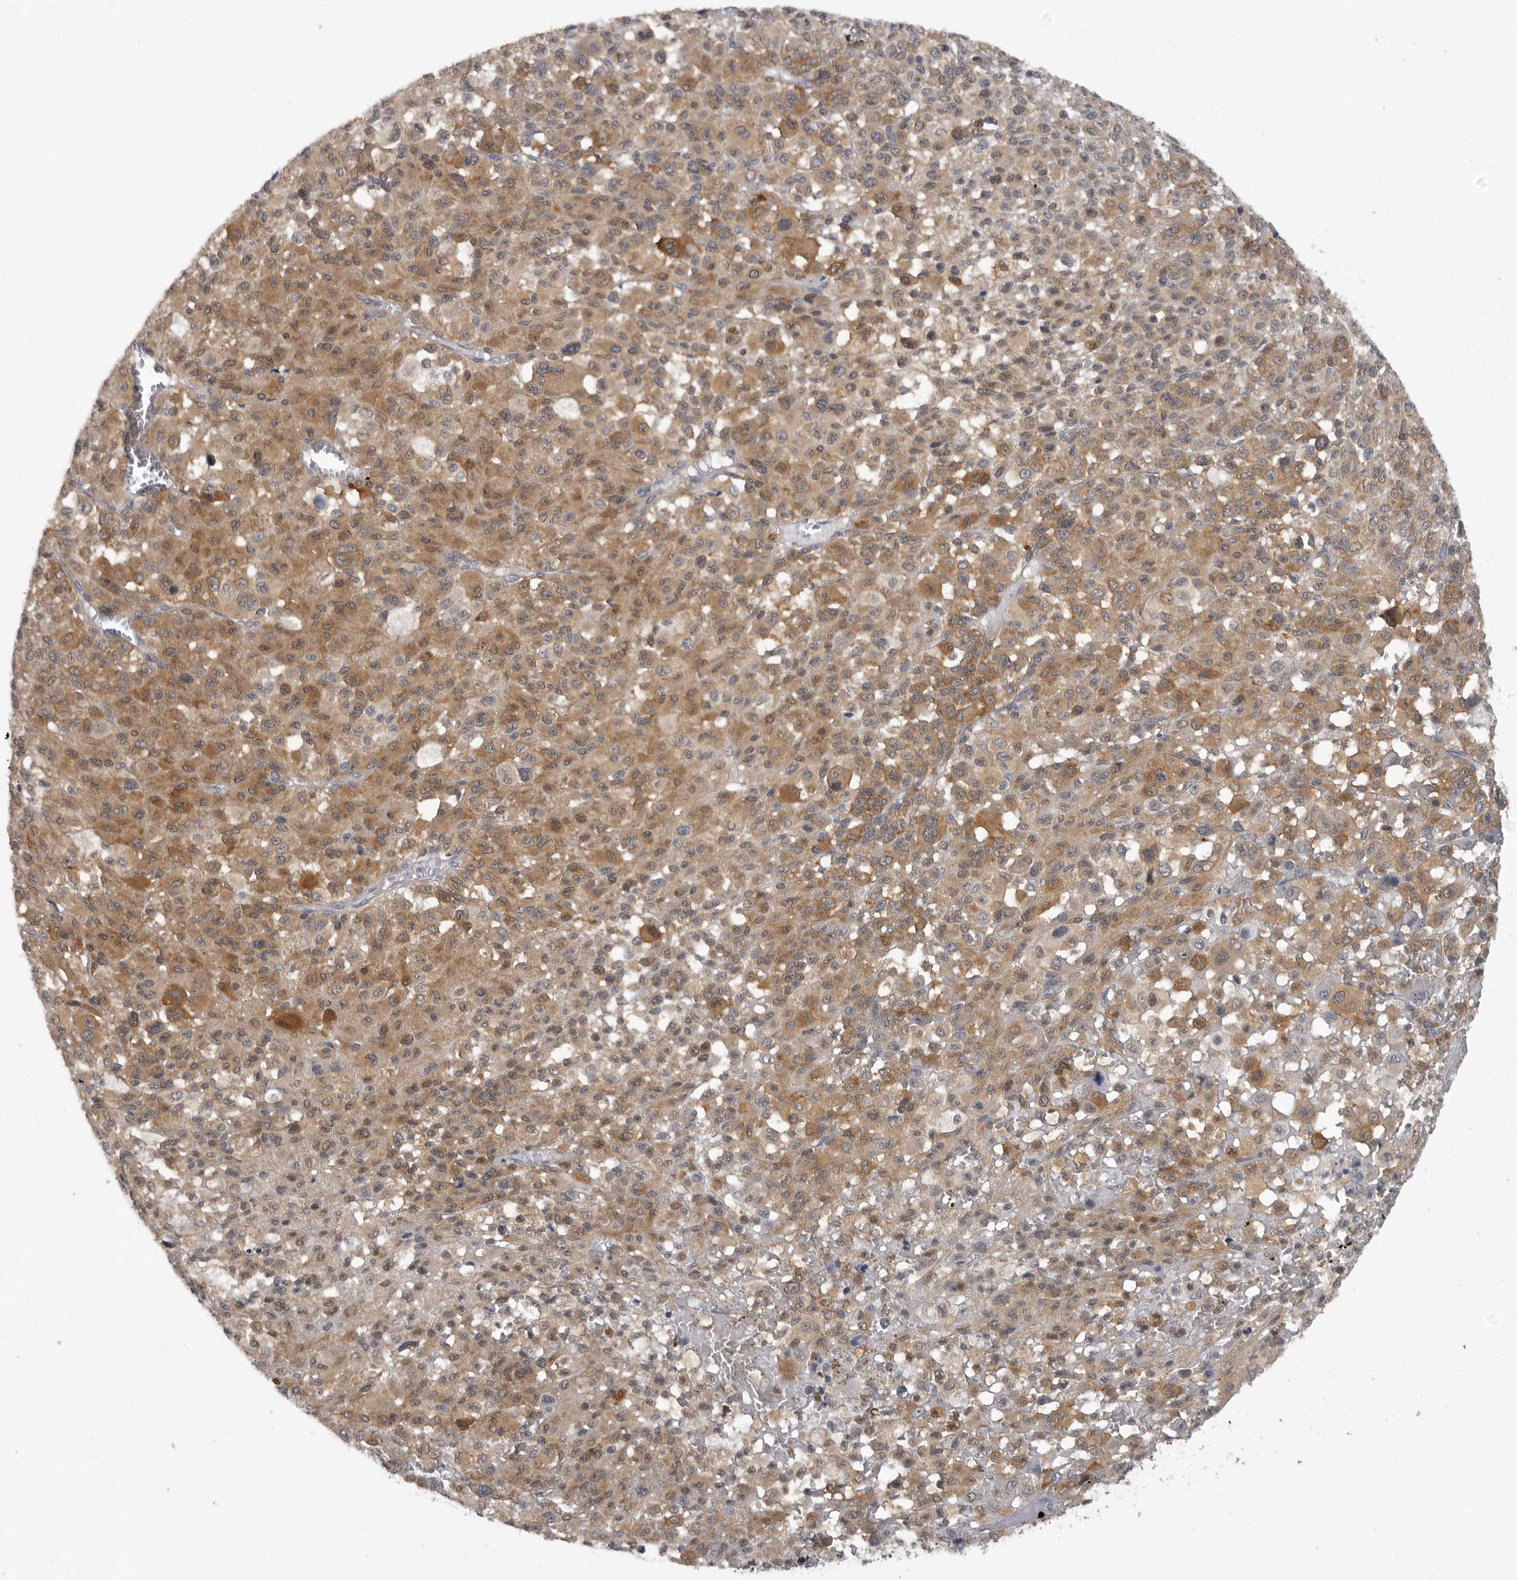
{"staining": {"intensity": "moderate", "quantity": ">75%", "location": "cytoplasmic/membranous,nuclear"}, "tissue": "melanoma", "cell_type": "Tumor cells", "image_type": "cancer", "snomed": [{"axis": "morphology", "description": "Malignant melanoma, Metastatic site"}, {"axis": "topography", "description": "Skin"}], "caption": "This image reveals immunohistochemistry staining of human melanoma, with medium moderate cytoplasmic/membranous and nuclear expression in approximately >75% of tumor cells.", "gene": "CACYBP", "patient": {"sex": "female", "age": 74}}